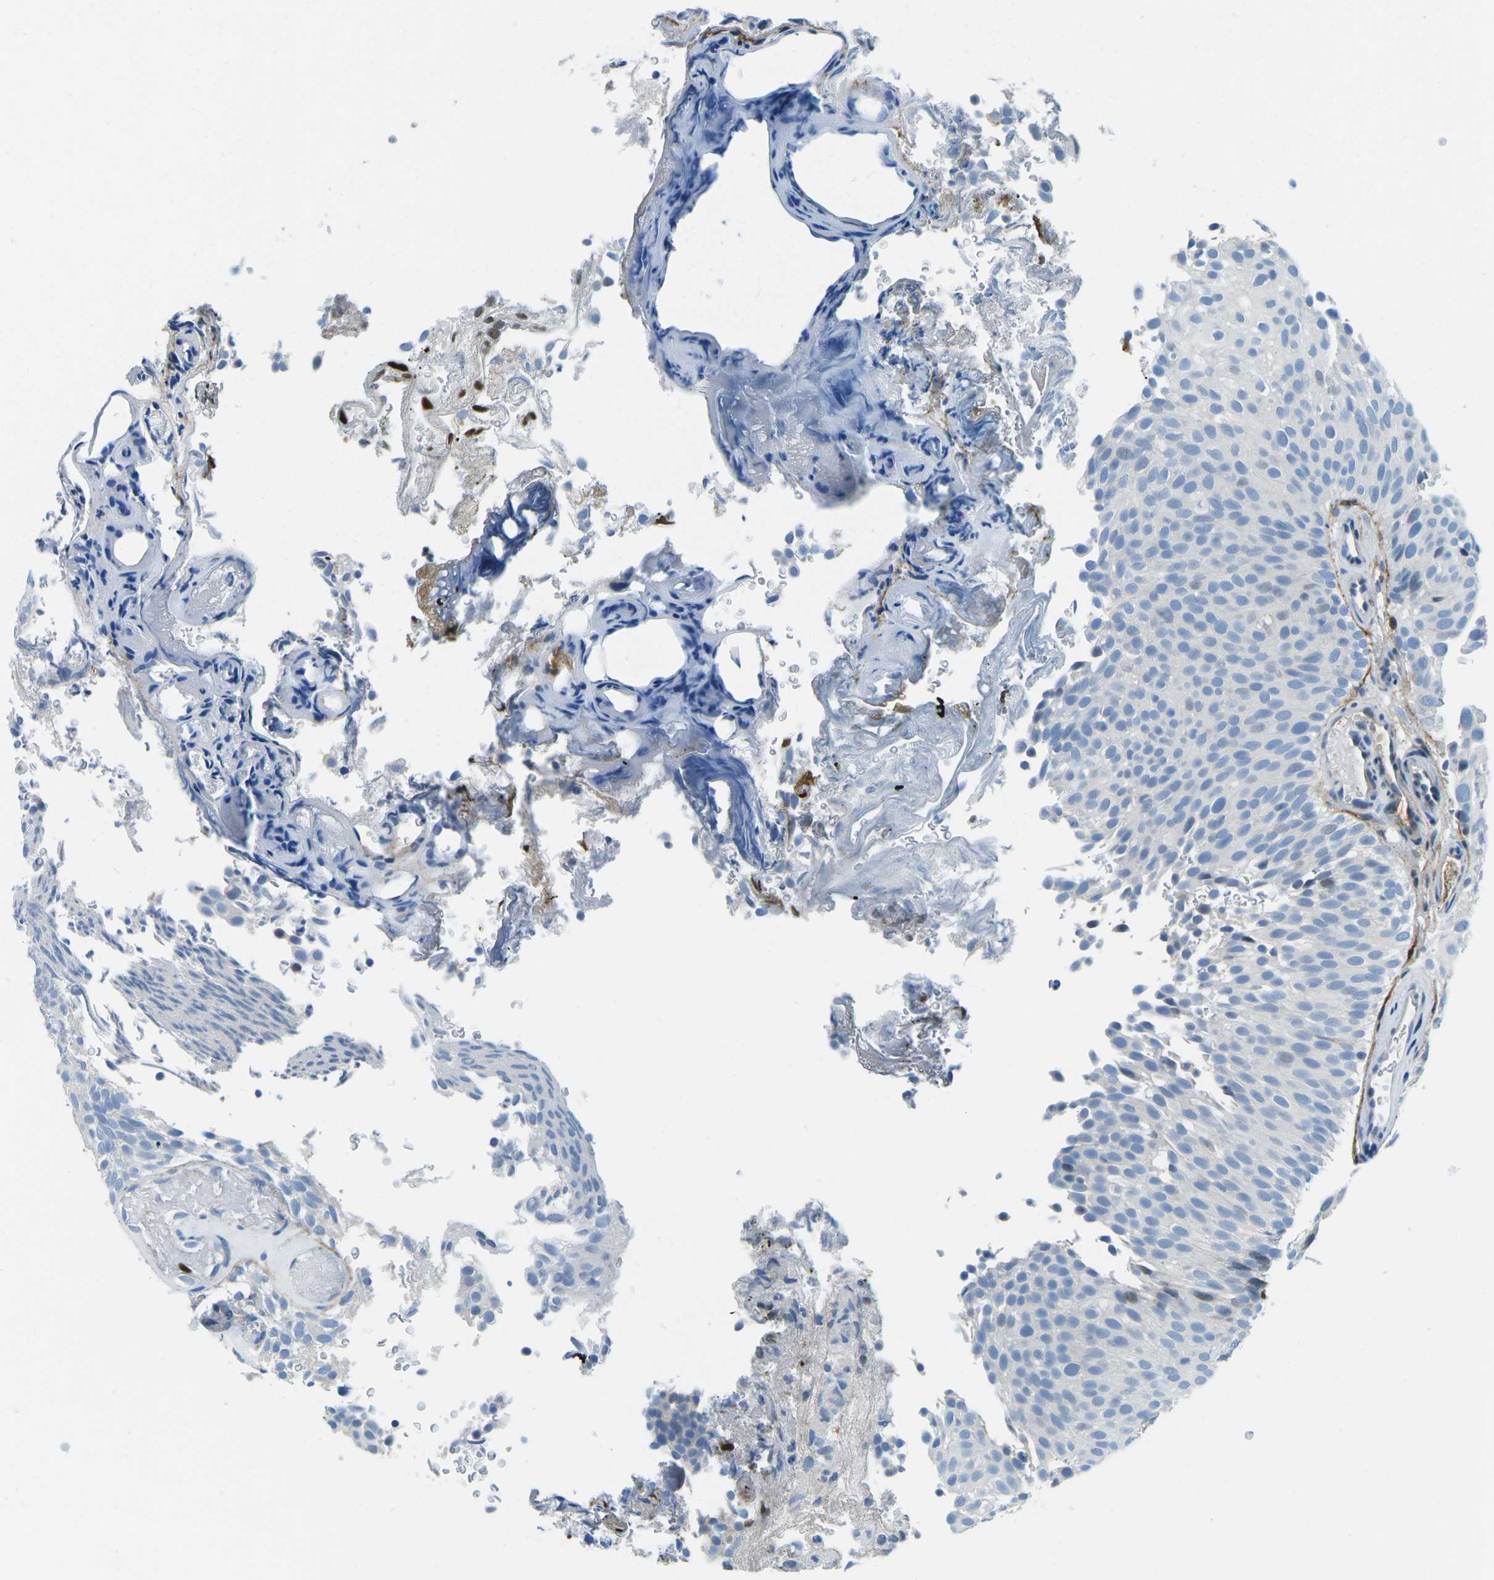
{"staining": {"intensity": "negative", "quantity": "none", "location": "none"}, "tissue": "urothelial cancer", "cell_type": "Tumor cells", "image_type": "cancer", "snomed": [{"axis": "morphology", "description": "Urothelial carcinoma, Low grade"}, {"axis": "topography", "description": "Urinary bladder"}], "caption": "This photomicrograph is of urothelial cancer stained with IHC to label a protein in brown with the nuclei are counter-stained blue. There is no expression in tumor cells.", "gene": "CFB", "patient": {"sex": "male", "age": 78}}